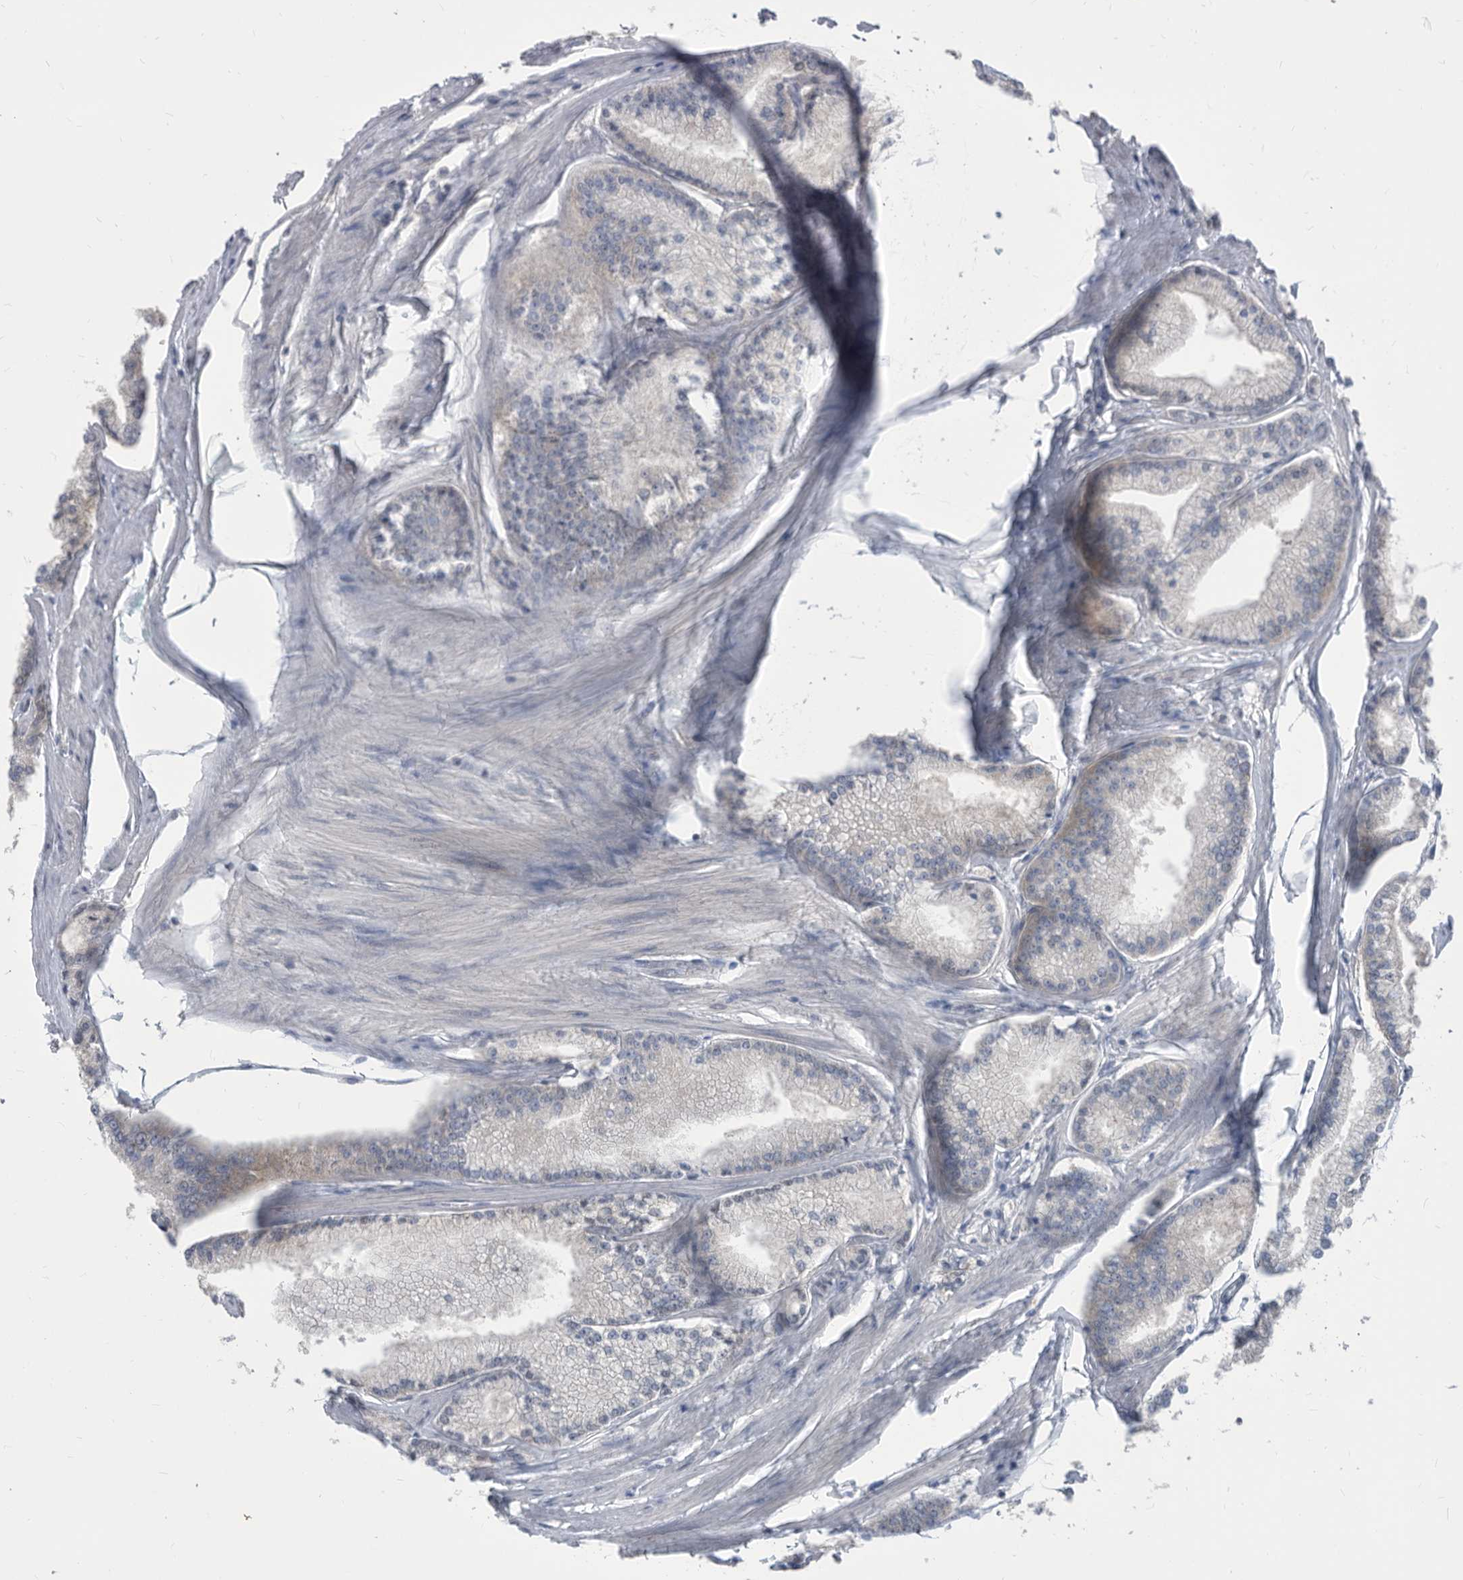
{"staining": {"intensity": "negative", "quantity": "none", "location": "none"}, "tissue": "prostate cancer", "cell_type": "Tumor cells", "image_type": "cancer", "snomed": [{"axis": "morphology", "description": "Adenocarcinoma, Low grade"}, {"axis": "topography", "description": "Prostate"}], "caption": "Prostate adenocarcinoma (low-grade) was stained to show a protein in brown. There is no significant positivity in tumor cells.", "gene": "CCT4", "patient": {"sex": "male", "age": 52}}